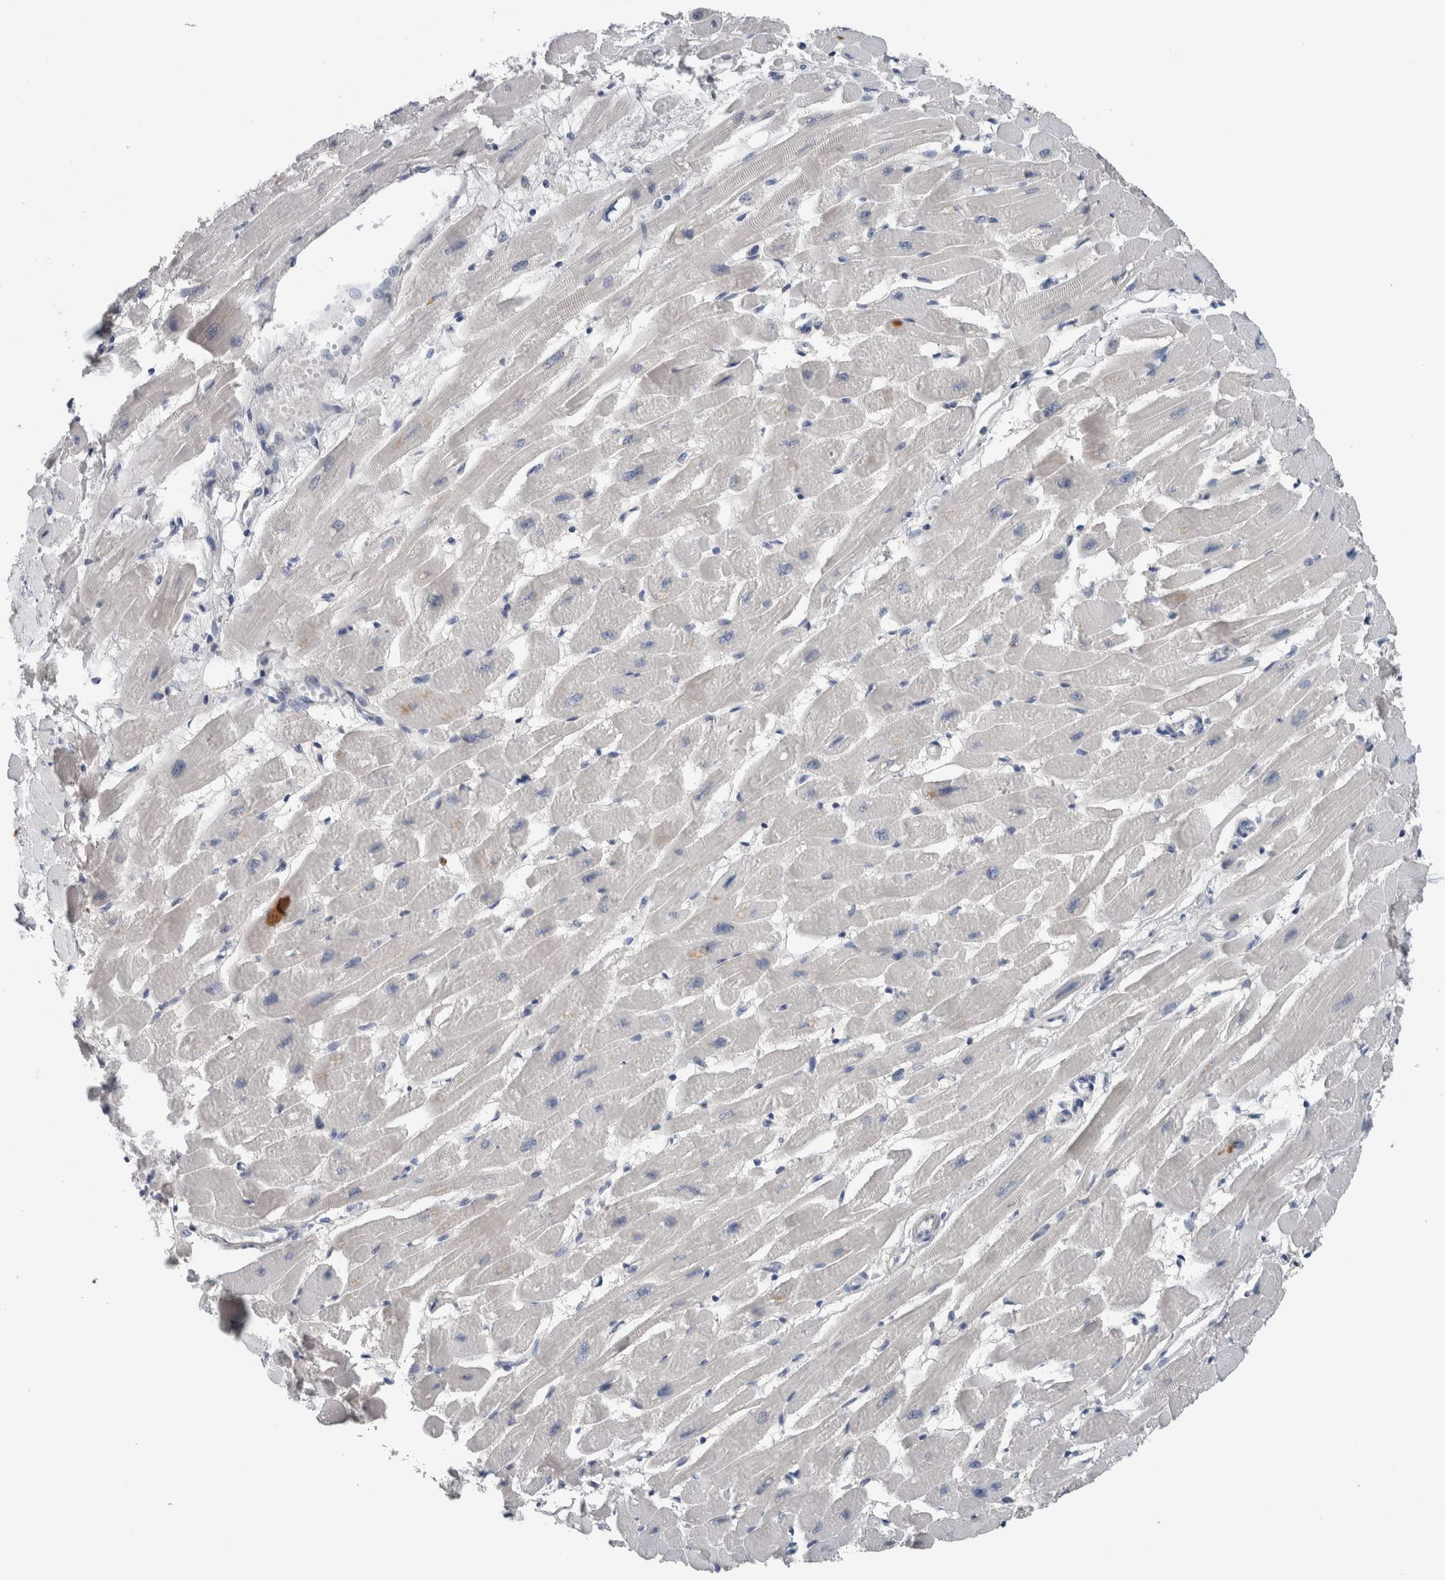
{"staining": {"intensity": "negative", "quantity": "none", "location": "none"}, "tissue": "heart muscle", "cell_type": "Cardiomyocytes", "image_type": "normal", "snomed": [{"axis": "morphology", "description": "Normal tissue, NOS"}, {"axis": "topography", "description": "Heart"}], "caption": "Protein analysis of unremarkable heart muscle shows no significant positivity in cardiomyocytes. Nuclei are stained in blue.", "gene": "CRNN", "patient": {"sex": "female", "age": 54}}